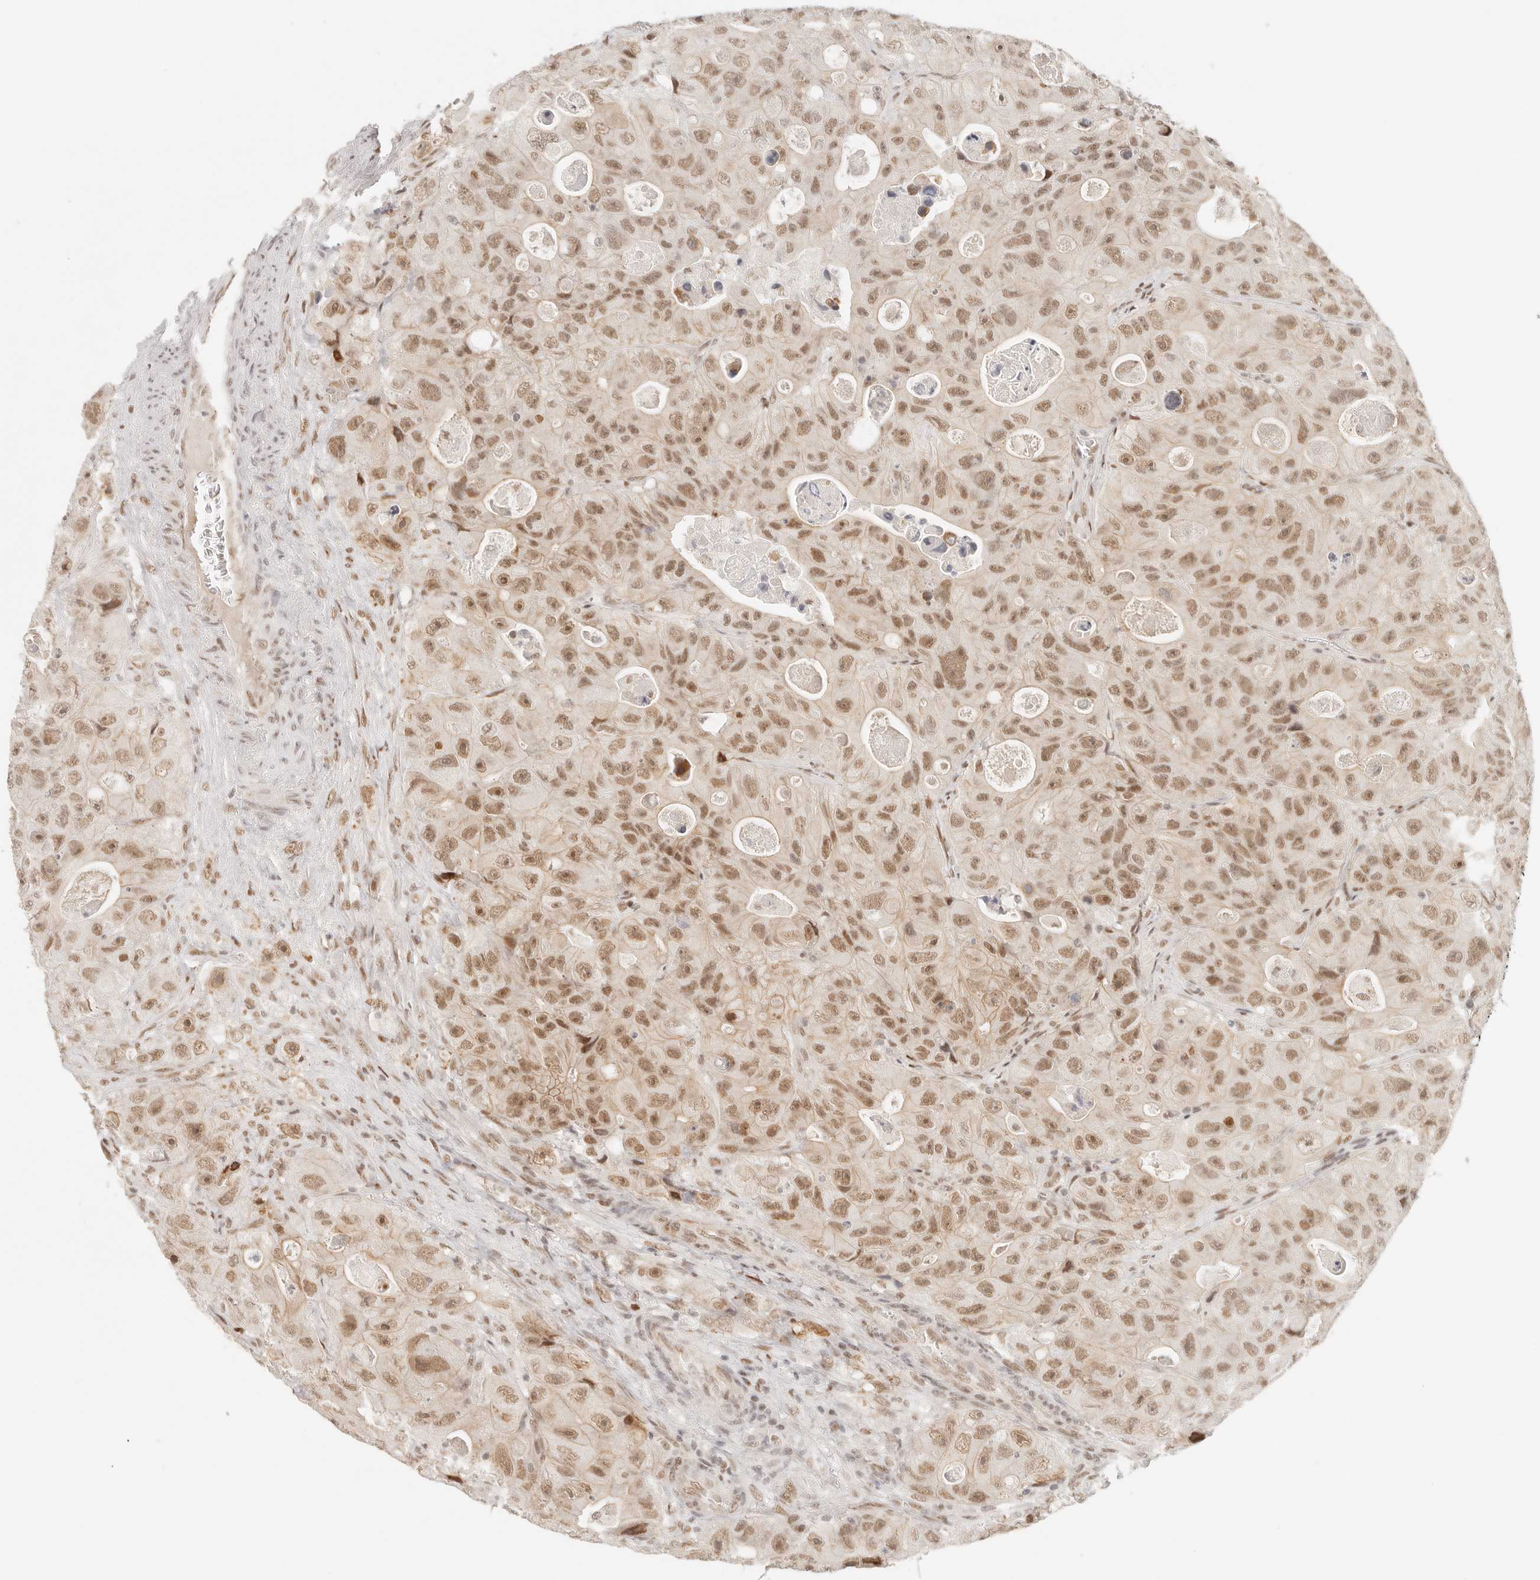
{"staining": {"intensity": "moderate", "quantity": ">75%", "location": "nuclear"}, "tissue": "colorectal cancer", "cell_type": "Tumor cells", "image_type": "cancer", "snomed": [{"axis": "morphology", "description": "Adenocarcinoma, NOS"}, {"axis": "topography", "description": "Colon"}], "caption": "Immunohistochemistry (IHC) micrograph of neoplastic tissue: human colorectal adenocarcinoma stained using immunohistochemistry reveals medium levels of moderate protein expression localized specifically in the nuclear of tumor cells, appearing as a nuclear brown color.", "gene": "HOXC5", "patient": {"sex": "female", "age": 46}}